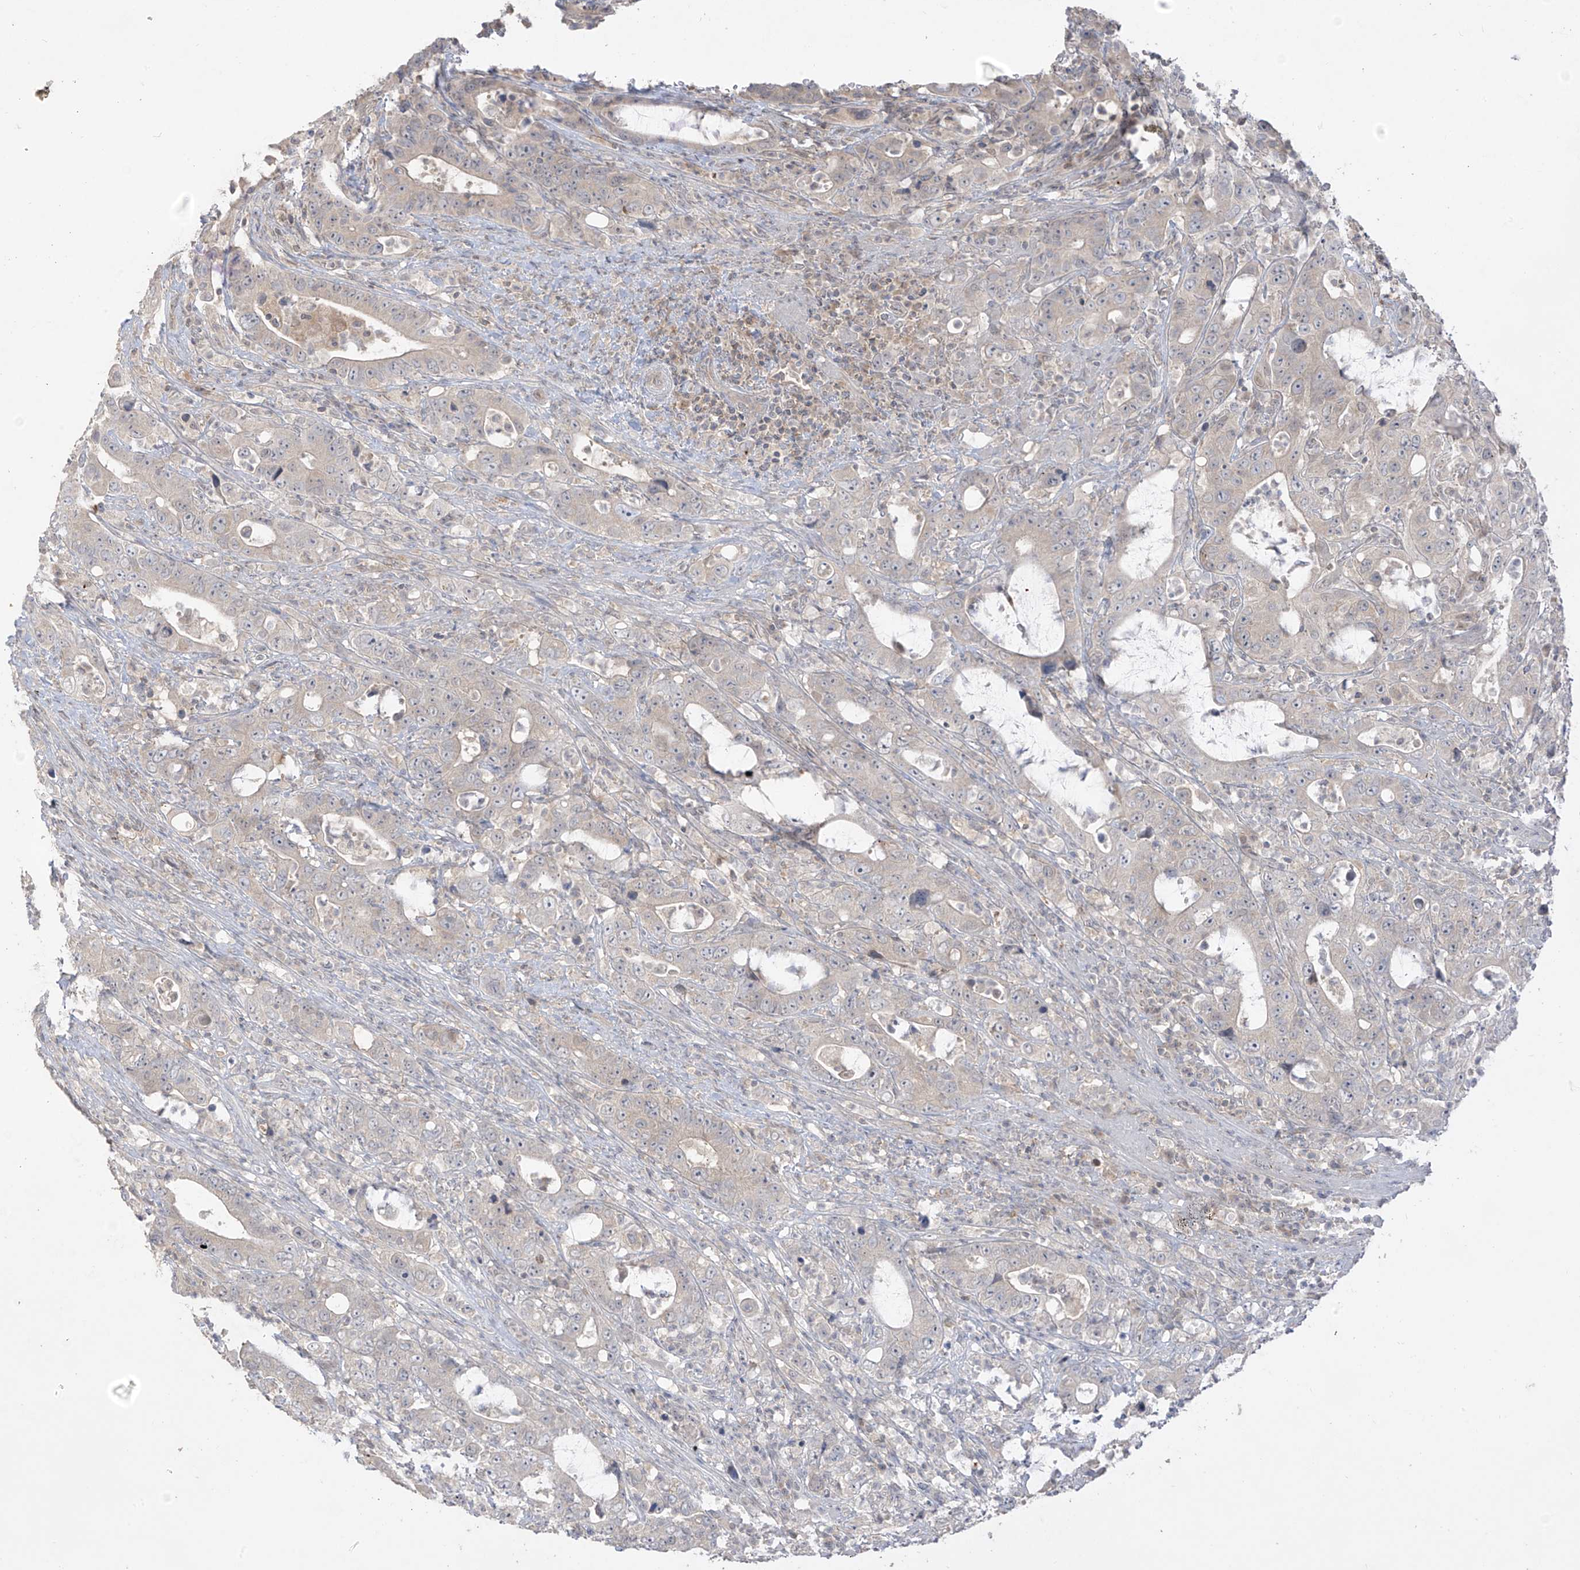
{"staining": {"intensity": "negative", "quantity": "none", "location": "none"}, "tissue": "colorectal cancer", "cell_type": "Tumor cells", "image_type": "cancer", "snomed": [{"axis": "morphology", "description": "Adenocarcinoma, NOS"}, {"axis": "topography", "description": "Colon"}], "caption": "Photomicrograph shows no significant protein expression in tumor cells of colorectal adenocarcinoma.", "gene": "ANGEL2", "patient": {"sex": "female", "age": 75}}